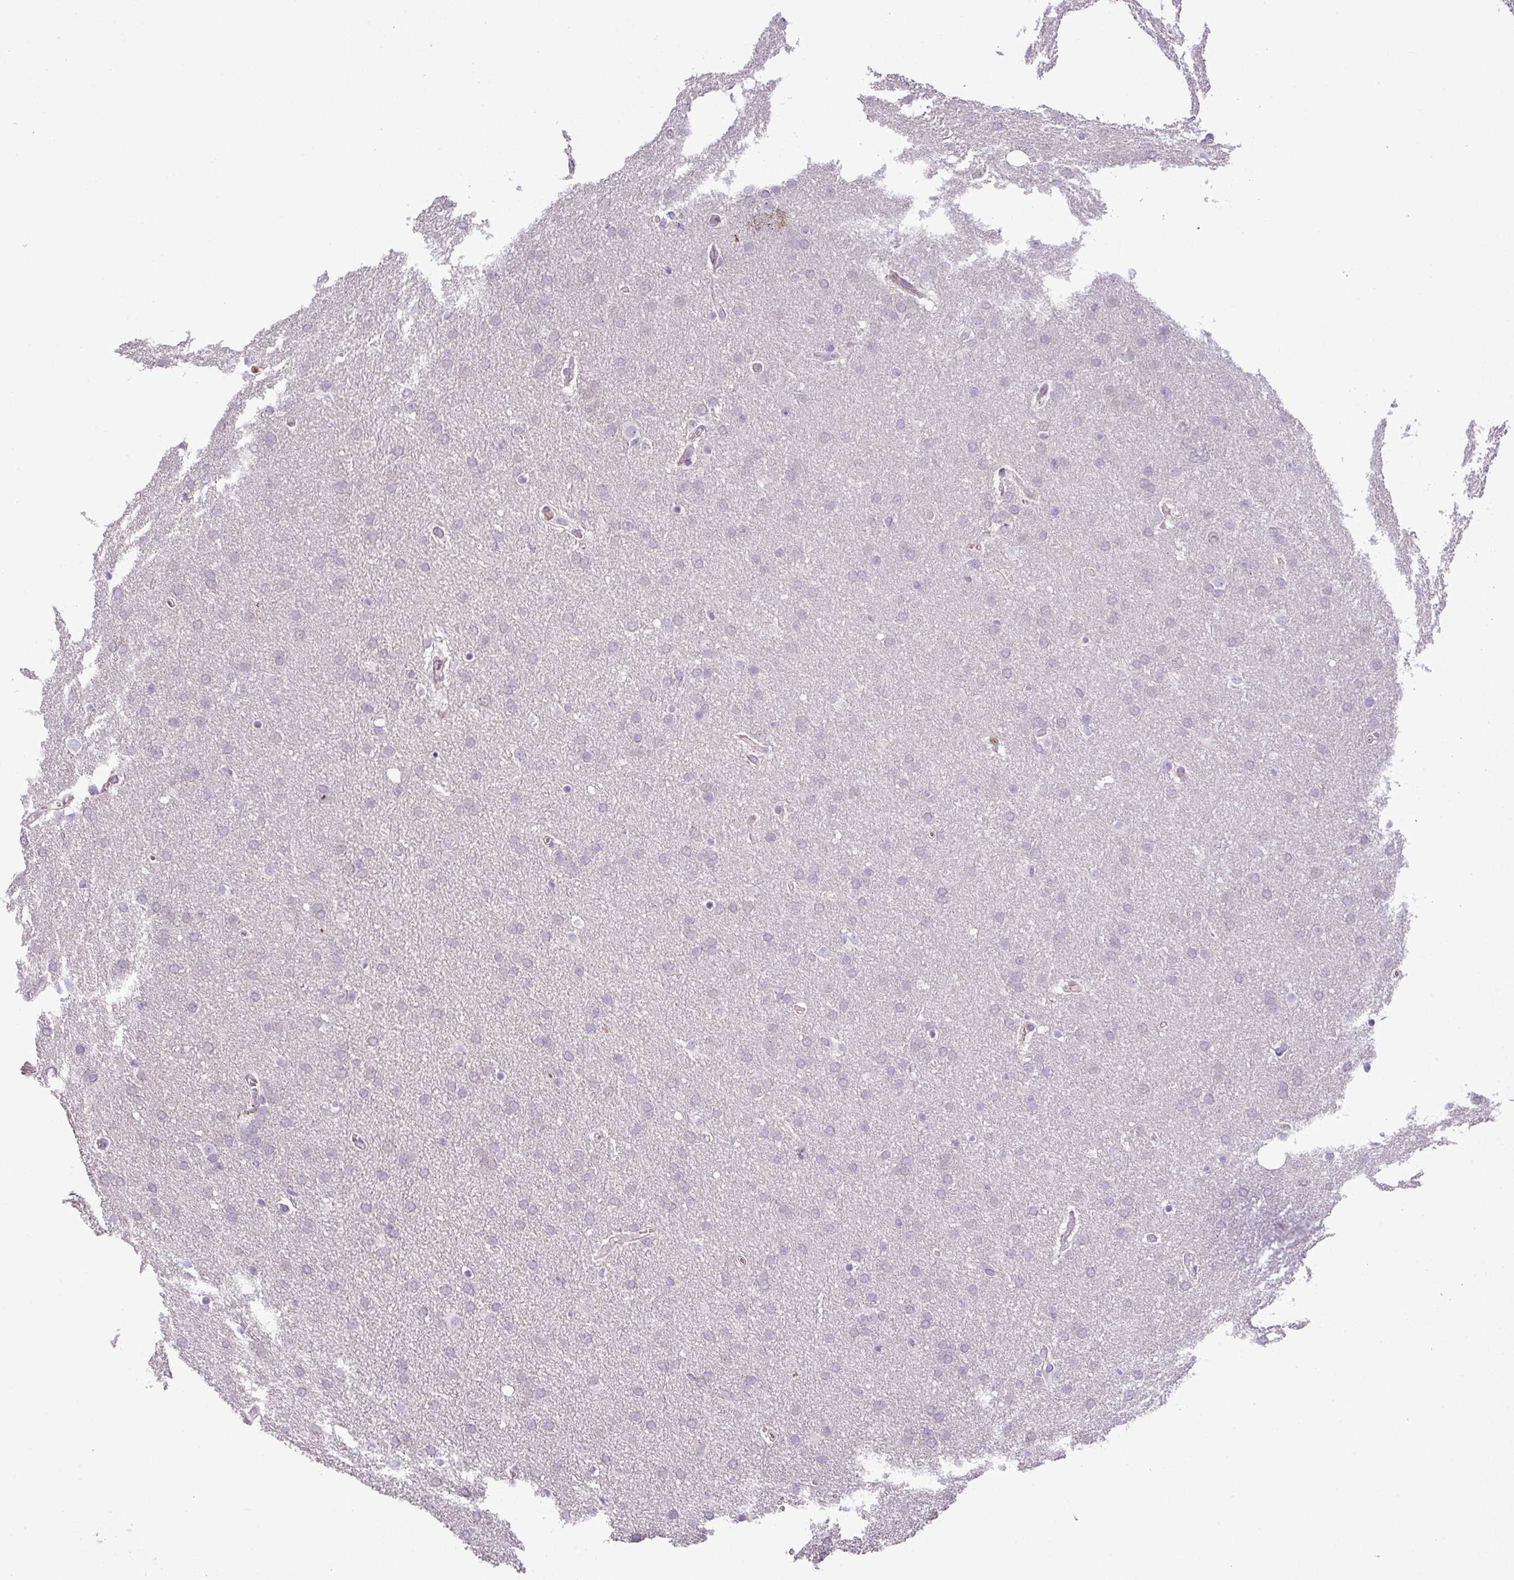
{"staining": {"intensity": "negative", "quantity": "none", "location": "none"}, "tissue": "glioma", "cell_type": "Tumor cells", "image_type": "cancer", "snomed": [{"axis": "morphology", "description": "Glioma, malignant, Low grade"}, {"axis": "topography", "description": "Brain"}], "caption": "There is no significant positivity in tumor cells of malignant low-grade glioma.", "gene": "NBEAL2", "patient": {"sex": "female", "age": 32}}